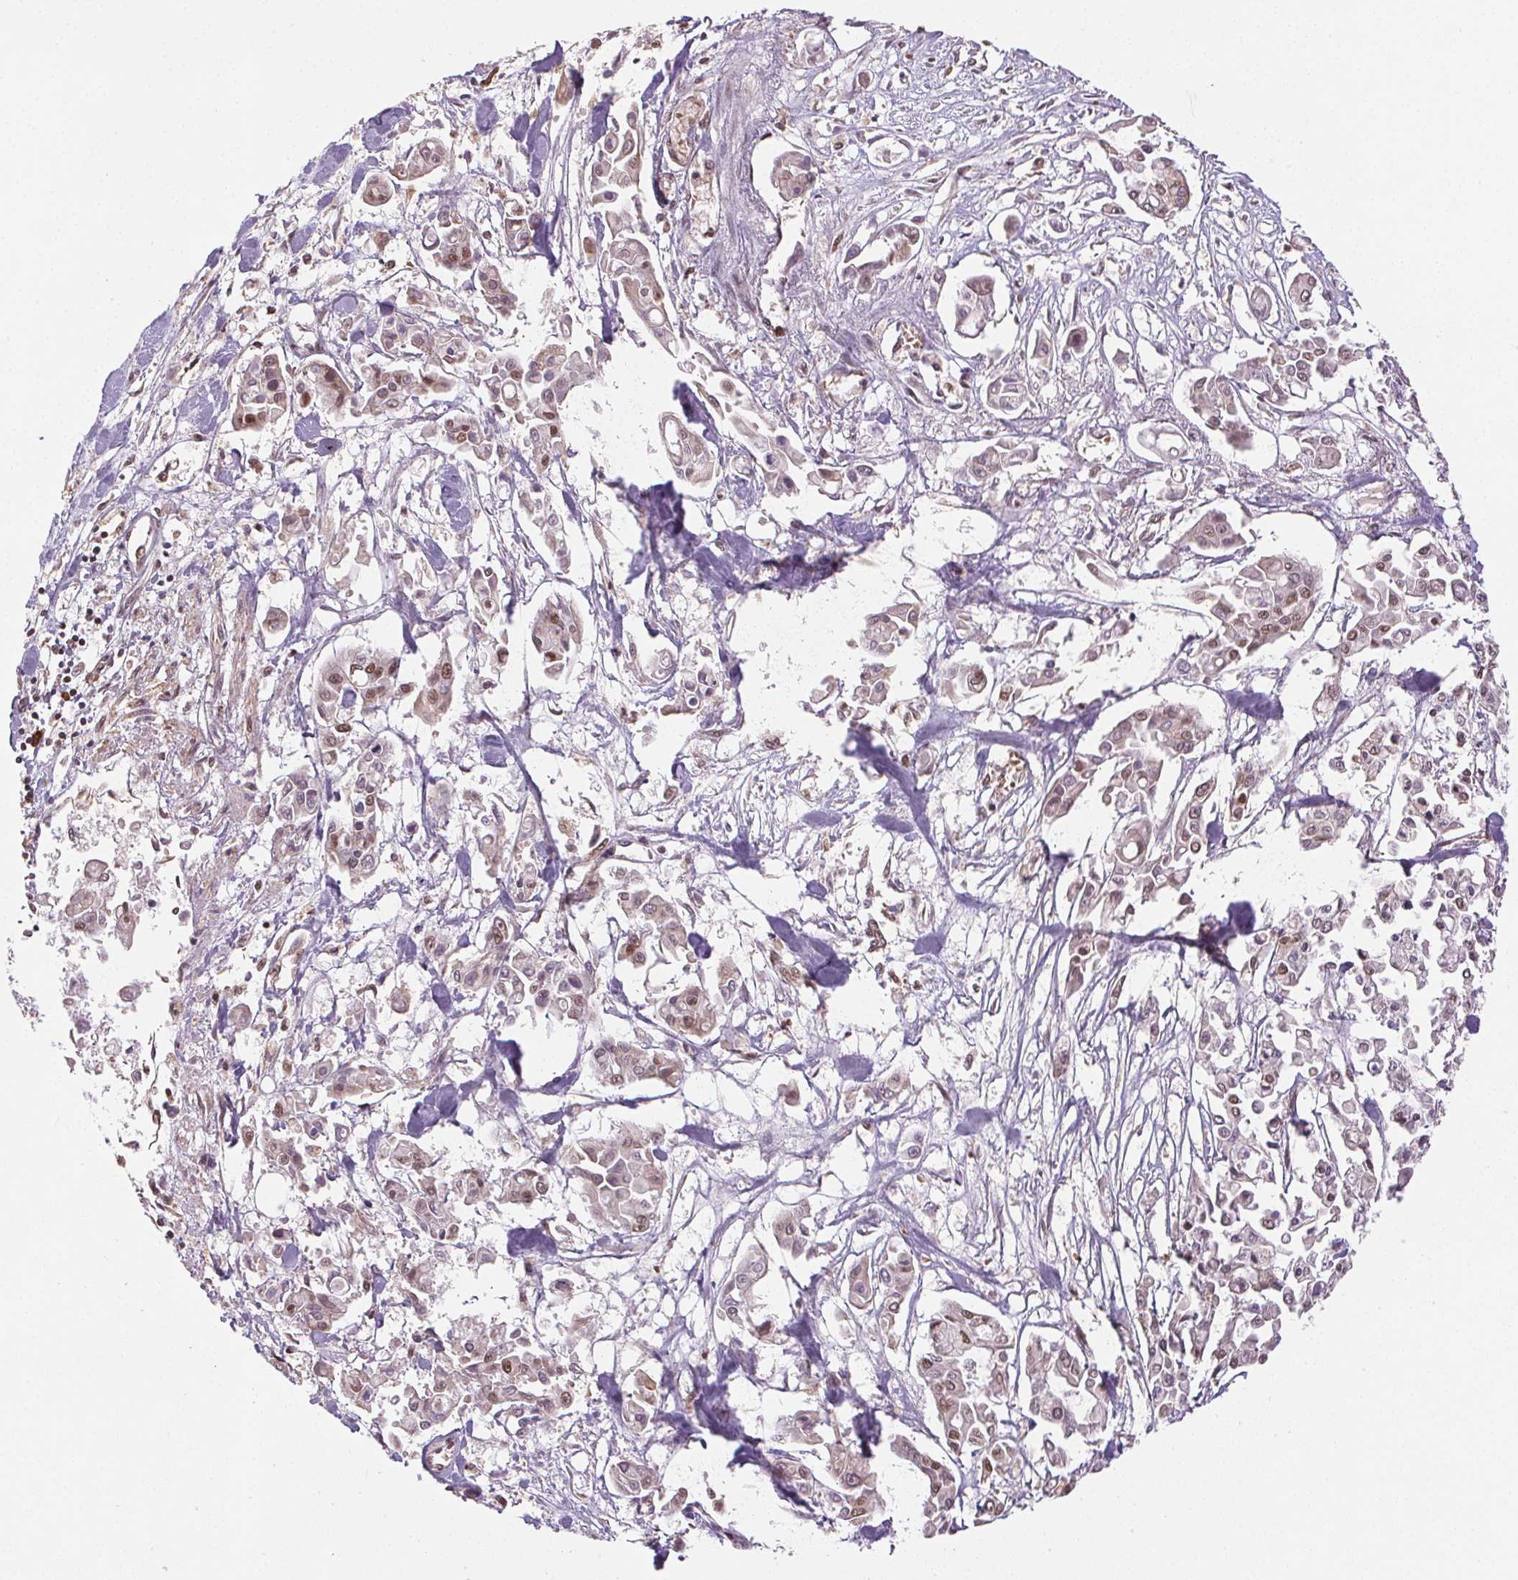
{"staining": {"intensity": "weak", "quantity": "25%-75%", "location": "nuclear"}, "tissue": "pancreatic cancer", "cell_type": "Tumor cells", "image_type": "cancer", "snomed": [{"axis": "morphology", "description": "Adenocarcinoma, NOS"}, {"axis": "topography", "description": "Pancreas"}], "caption": "Weak nuclear positivity for a protein is identified in about 25%-75% of tumor cells of pancreatic adenocarcinoma using immunohistochemistry.", "gene": "TREML4", "patient": {"sex": "male", "age": 61}}